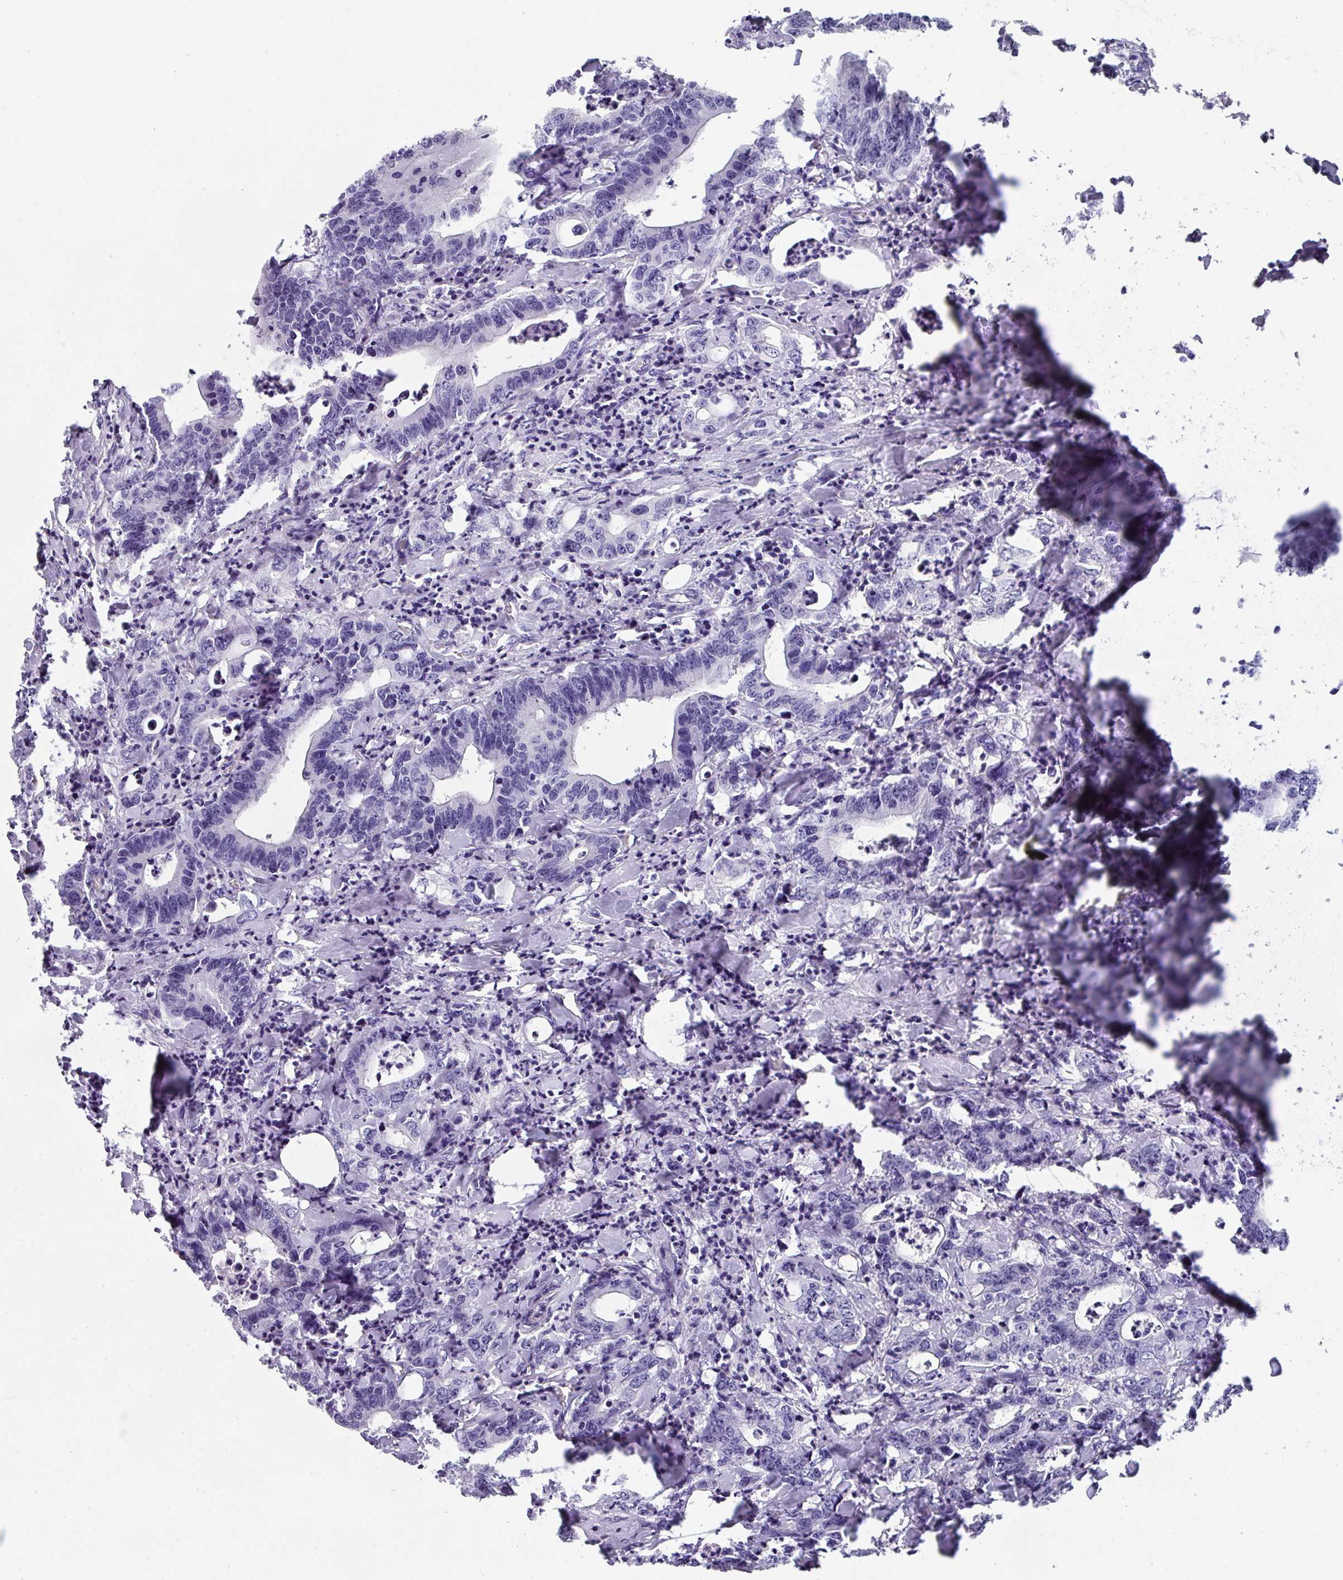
{"staining": {"intensity": "negative", "quantity": "none", "location": "none"}, "tissue": "colorectal cancer", "cell_type": "Tumor cells", "image_type": "cancer", "snomed": [{"axis": "morphology", "description": "Adenocarcinoma, NOS"}, {"axis": "topography", "description": "Colon"}], "caption": "Immunohistochemistry of colorectal cancer shows no positivity in tumor cells.", "gene": "PEX10", "patient": {"sex": "female", "age": 75}}